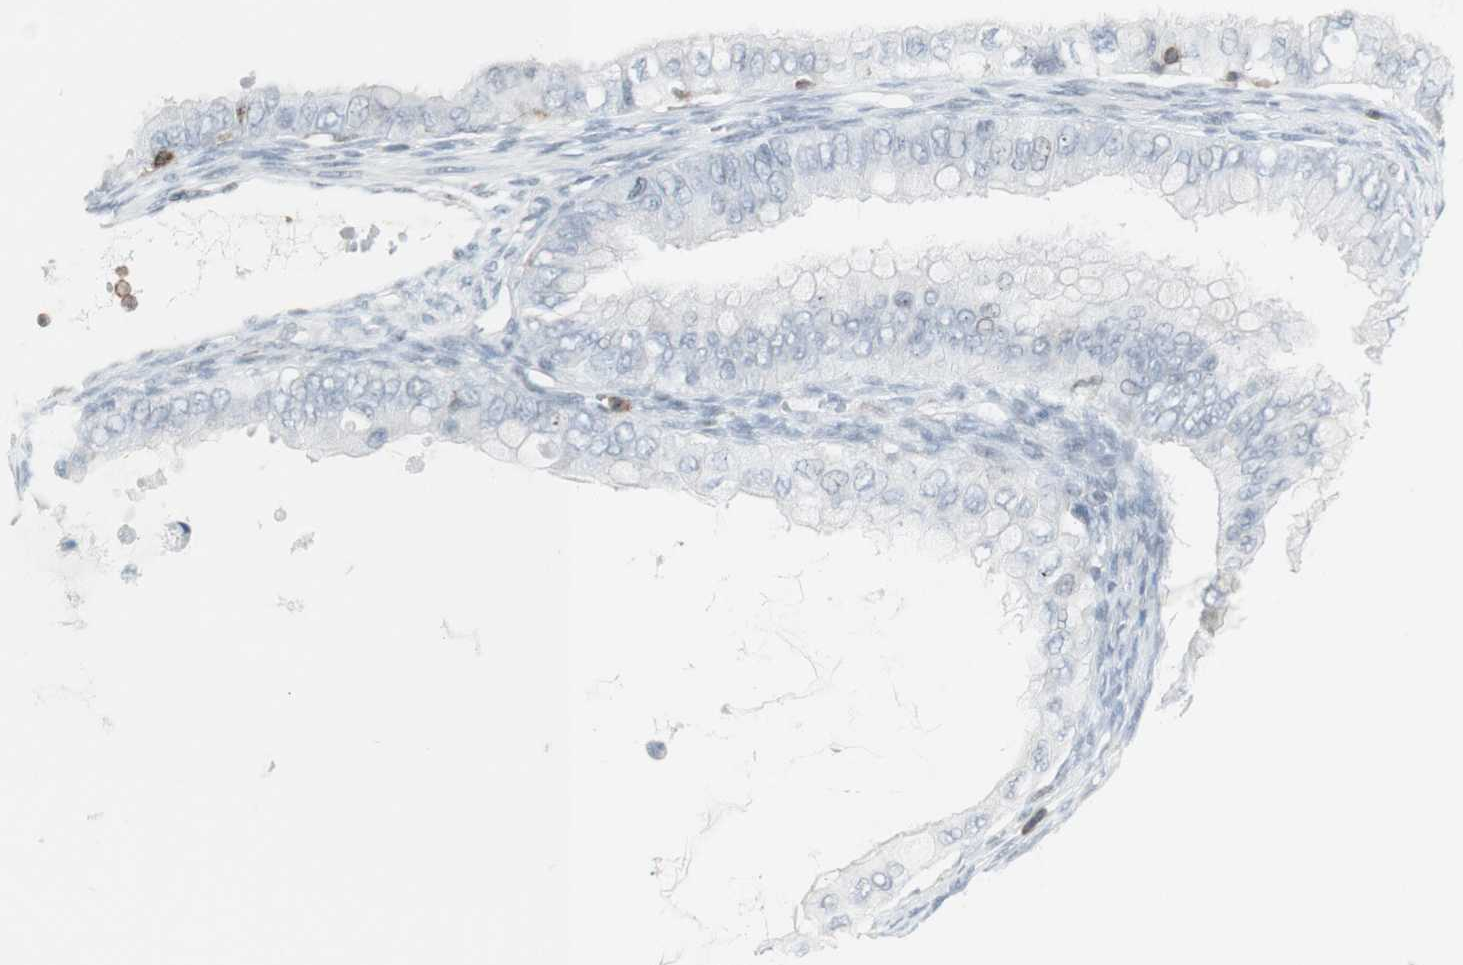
{"staining": {"intensity": "negative", "quantity": "none", "location": "none"}, "tissue": "ovarian cancer", "cell_type": "Tumor cells", "image_type": "cancer", "snomed": [{"axis": "morphology", "description": "Cystadenocarcinoma, mucinous, NOS"}, {"axis": "topography", "description": "Ovary"}], "caption": "There is no significant expression in tumor cells of ovarian cancer.", "gene": "NRG1", "patient": {"sex": "female", "age": 80}}